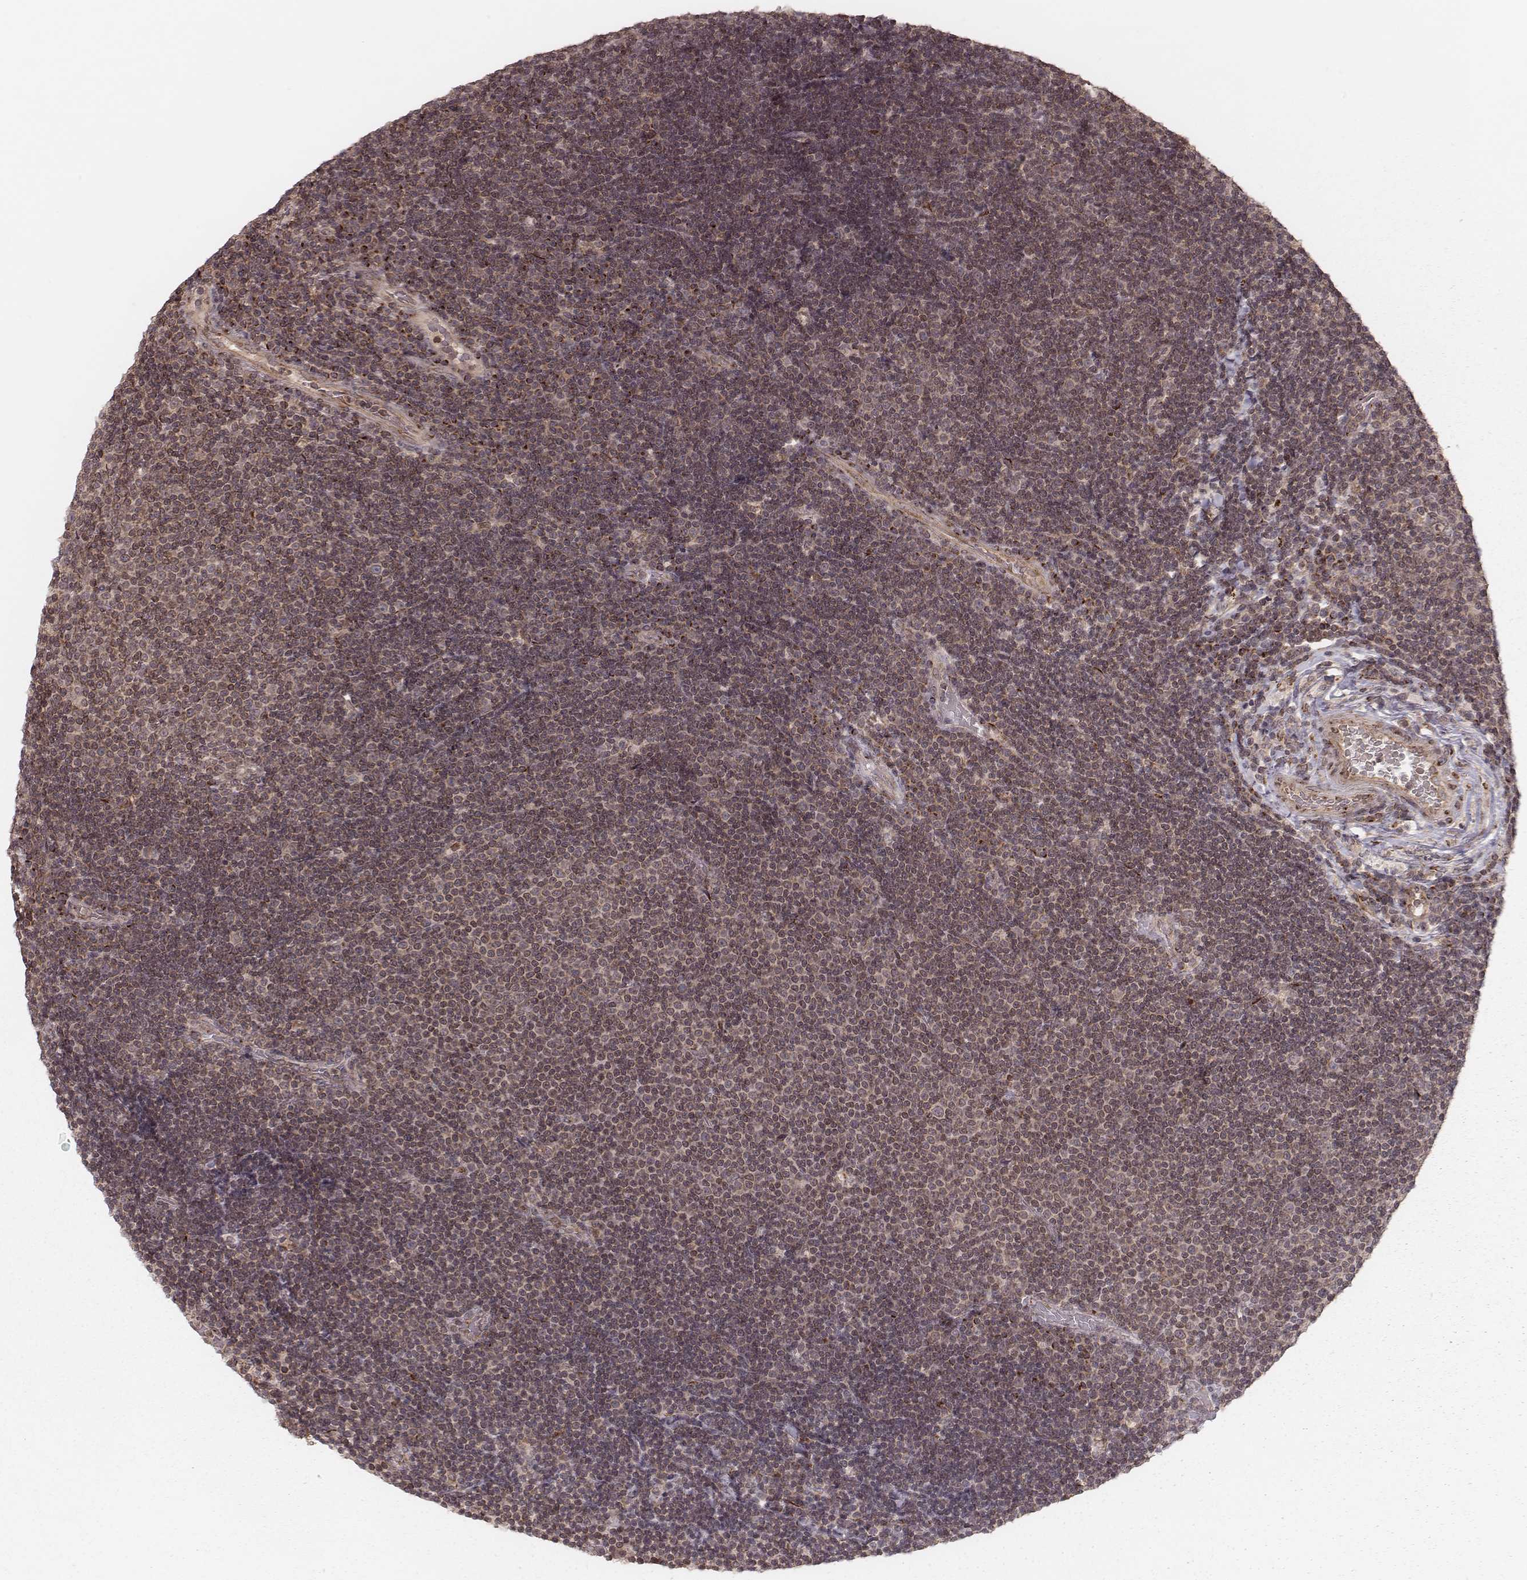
{"staining": {"intensity": "weak", "quantity": ">75%", "location": "cytoplasmic/membranous"}, "tissue": "lymphoma", "cell_type": "Tumor cells", "image_type": "cancer", "snomed": [{"axis": "morphology", "description": "Malignant lymphoma, non-Hodgkin's type, Low grade"}, {"axis": "topography", "description": "Brain"}], "caption": "There is low levels of weak cytoplasmic/membranous staining in tumor cells of malignant lymphoma, non-Hodgkin's type (low-grade), as demonstrated by immunohistochemical staining (brown color).", "gene": "MYO19", "patient": {"sex": "female", "age": 66}}